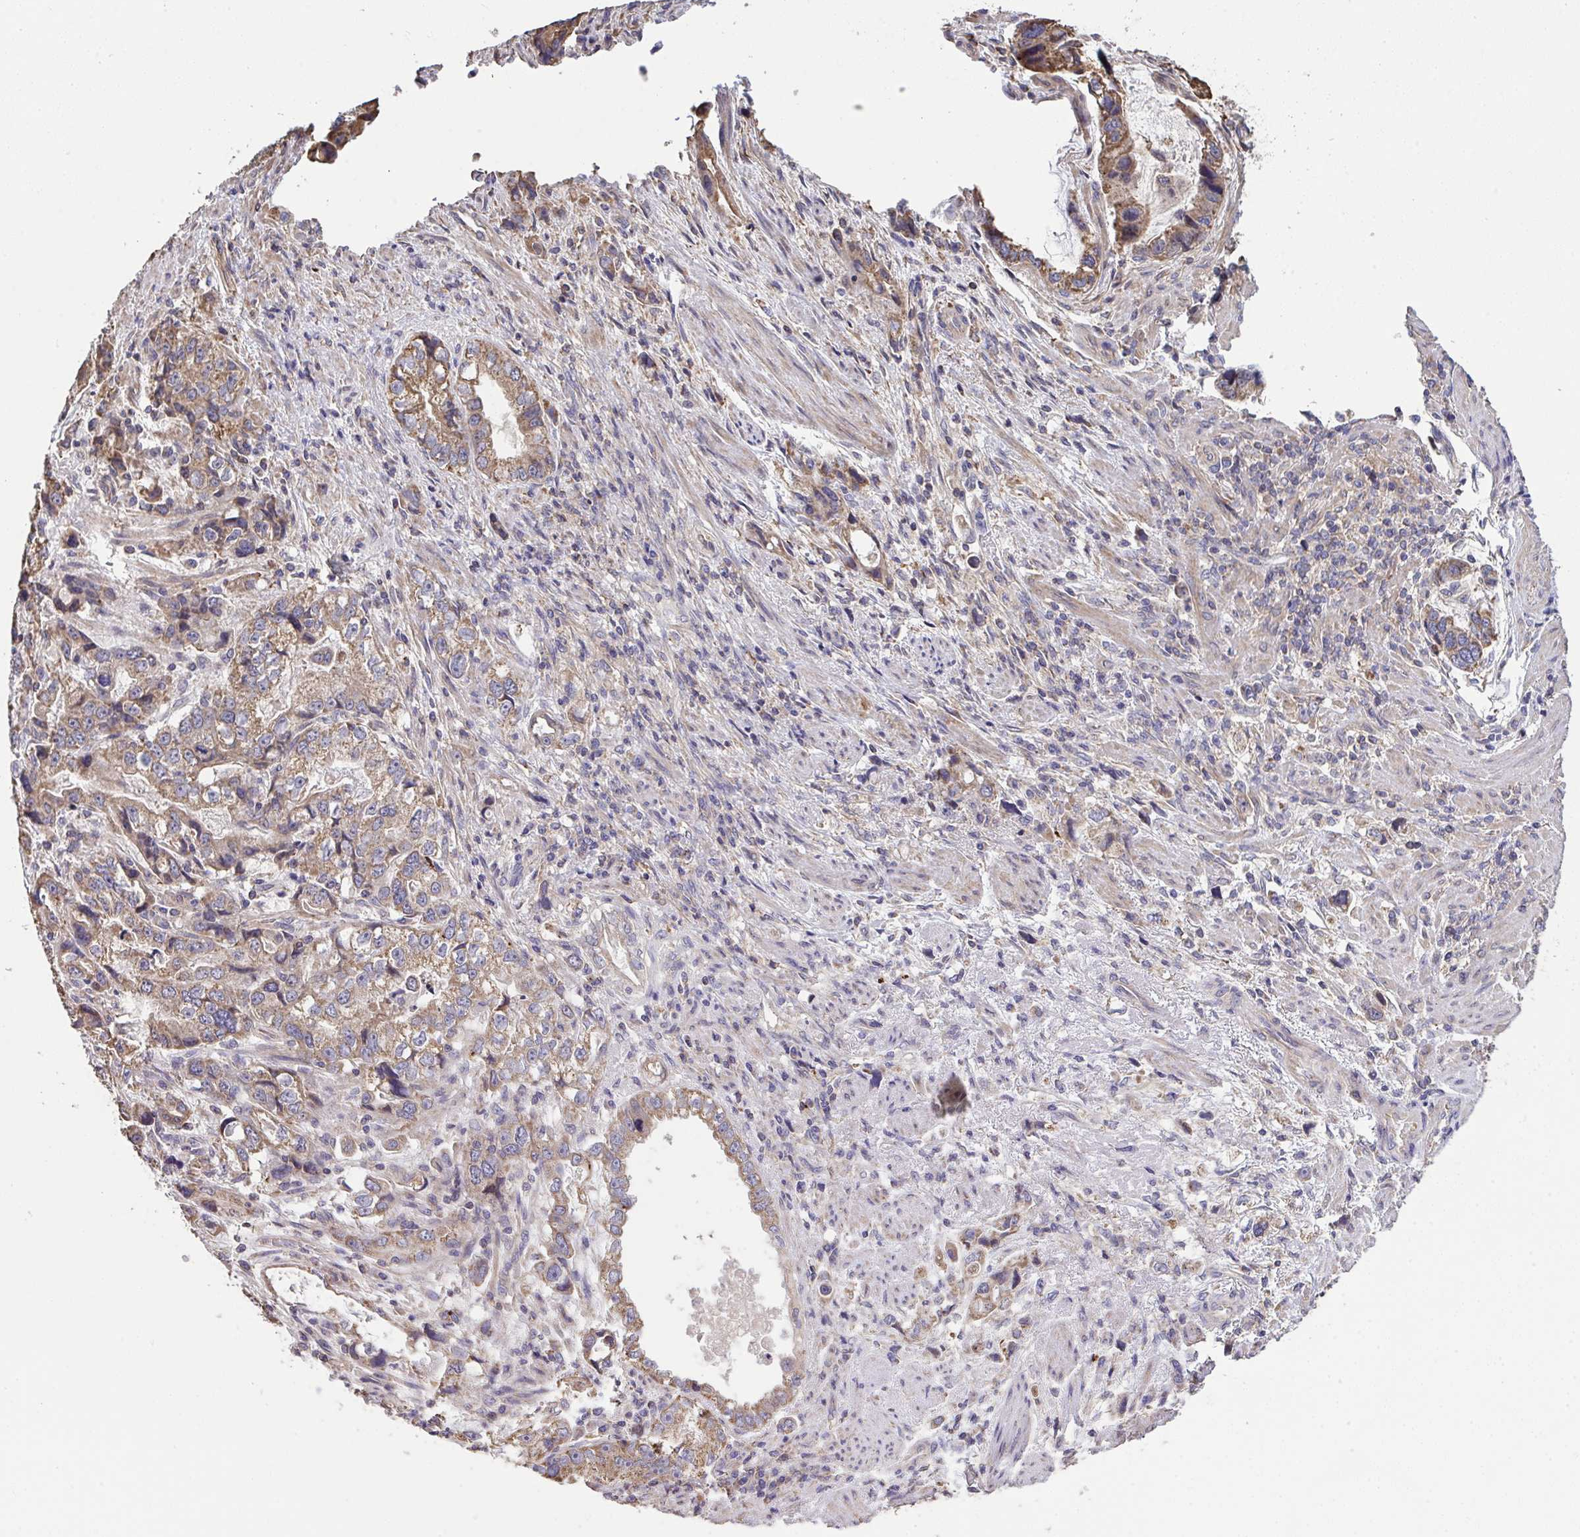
{"staining": {"intensity": "moderate", "quantity": ">75%", "location": "cytoplasmic/membranous"}, "tissue": "stomach cancer", "cell_type": "Tumor cells", "image_type": "cancer", "snomed": [{"axis": "morphology", "description": "Adenocarcinoma, NOS"}, {"axis": "topography", "description": "Stomach, lower"}], "caption": "High-power microscopy captured an IHC histopathology image of stomach cancer, revealing moderate cytoplasmic/membranous expression in about >75% of tumor cells. Using DAB (3,3'-diaminobenzidine) (brown) and hematoxylin (blue) stains, captured at high magnification using brightfield microscopy.", "gene": "PPM1H", "patient": {"sex": "female", "age": 93}}